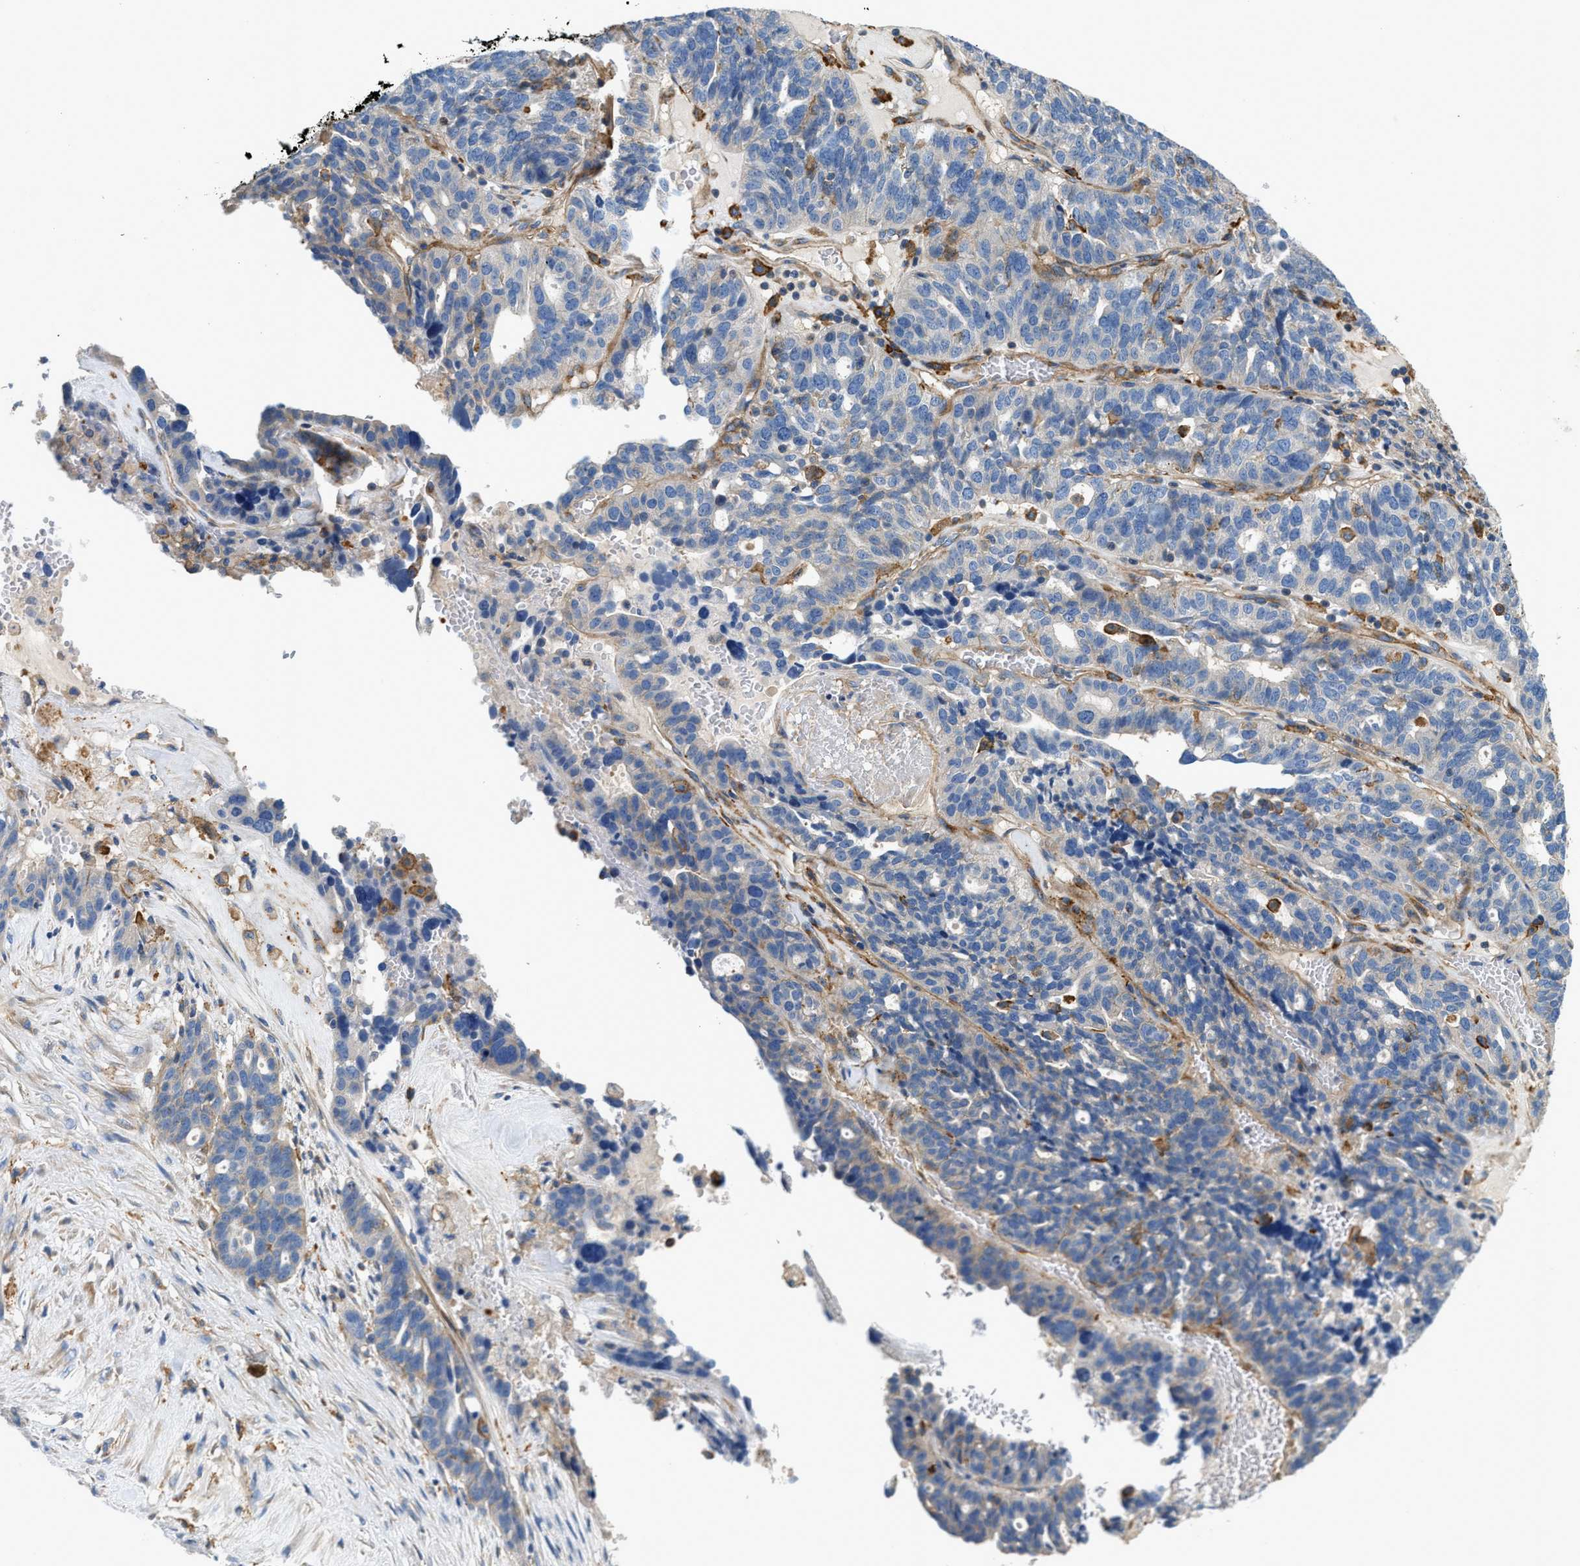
{"staining": {"intensity": "negative", "quantity": "none", "location": "none"}, "tissue": "ovarian cancer", "cell_type": "Tumor cells", "image_type": "cancer", "snomed": [{"axis": "morphology", "description": "Cystadenocarcinoma, serous, NOS"}, {"axis": "topography", "description": "Ovary"}], "caption": "DAB immunohistochemical staining of ovarian serous cystadenocarcinoma demonstrates no significant staining in tumor cells.", "gene": "NSUN7", "patient": {"sex": "female", "age": 59}}